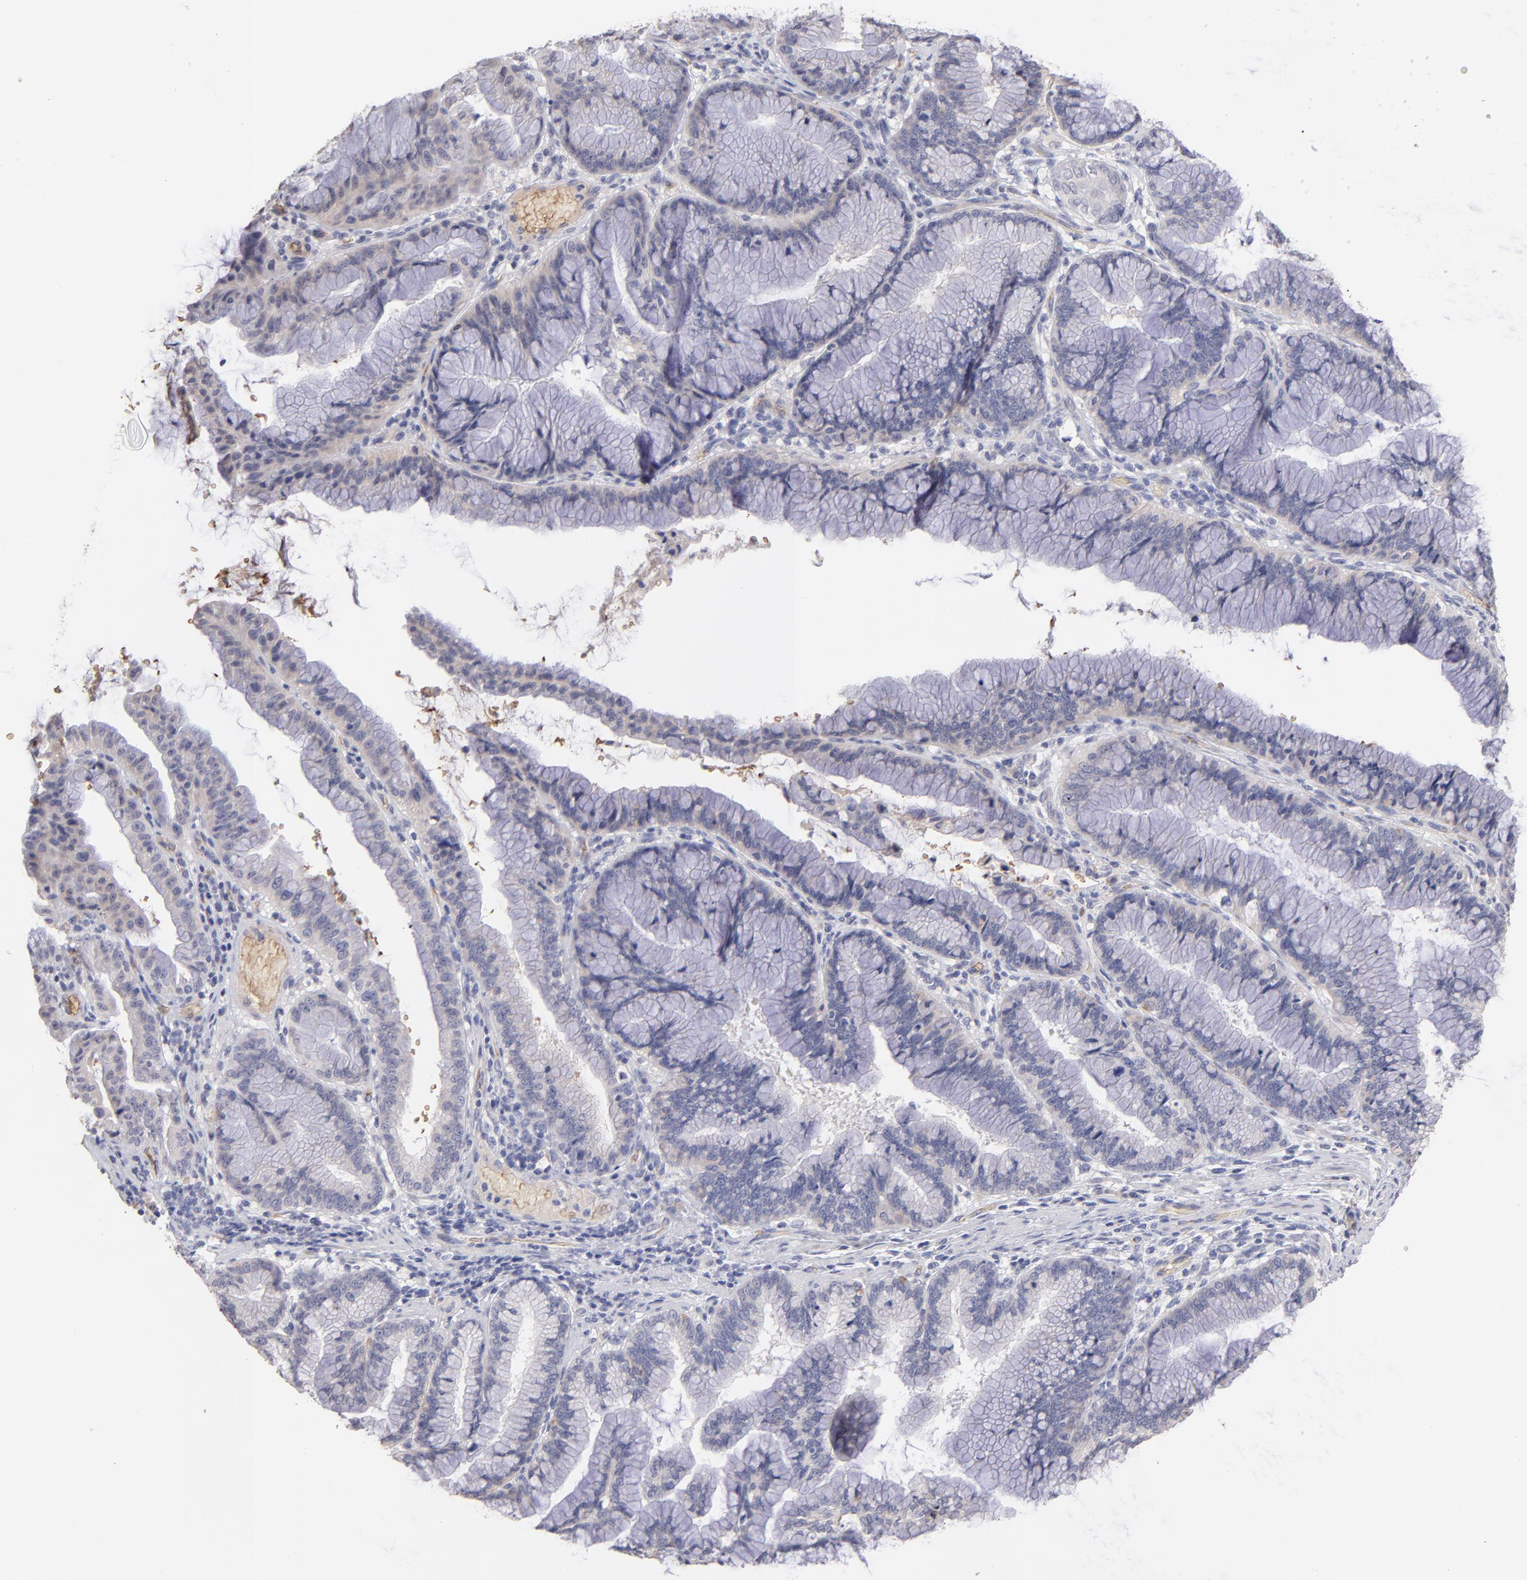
{"staining": {"intensity": "negative", "quantity": "none", "location": "none"}, "tissue": "pancreatic cancer", "cell_type": "Tumor cells", "image_type": "cancer", "snomed": [{"axis": "morphology", "description": "Adenocarcinoma, NOS"}, {"axis": "topography", "description": "Pancreas"}], "caption": "This photomicrograph is of adenocarcinoma (pancreatic) stained with immunohistochemistry to label a protein in brown with the nuclei are counter-stained blue. There is no positivity in tumor cells. (Brightfield microscopy of DAB immunohistochemistry (IHC) at high magnification).", "gene": "F13B", "patient": {"sex": "female", "age": 64}}